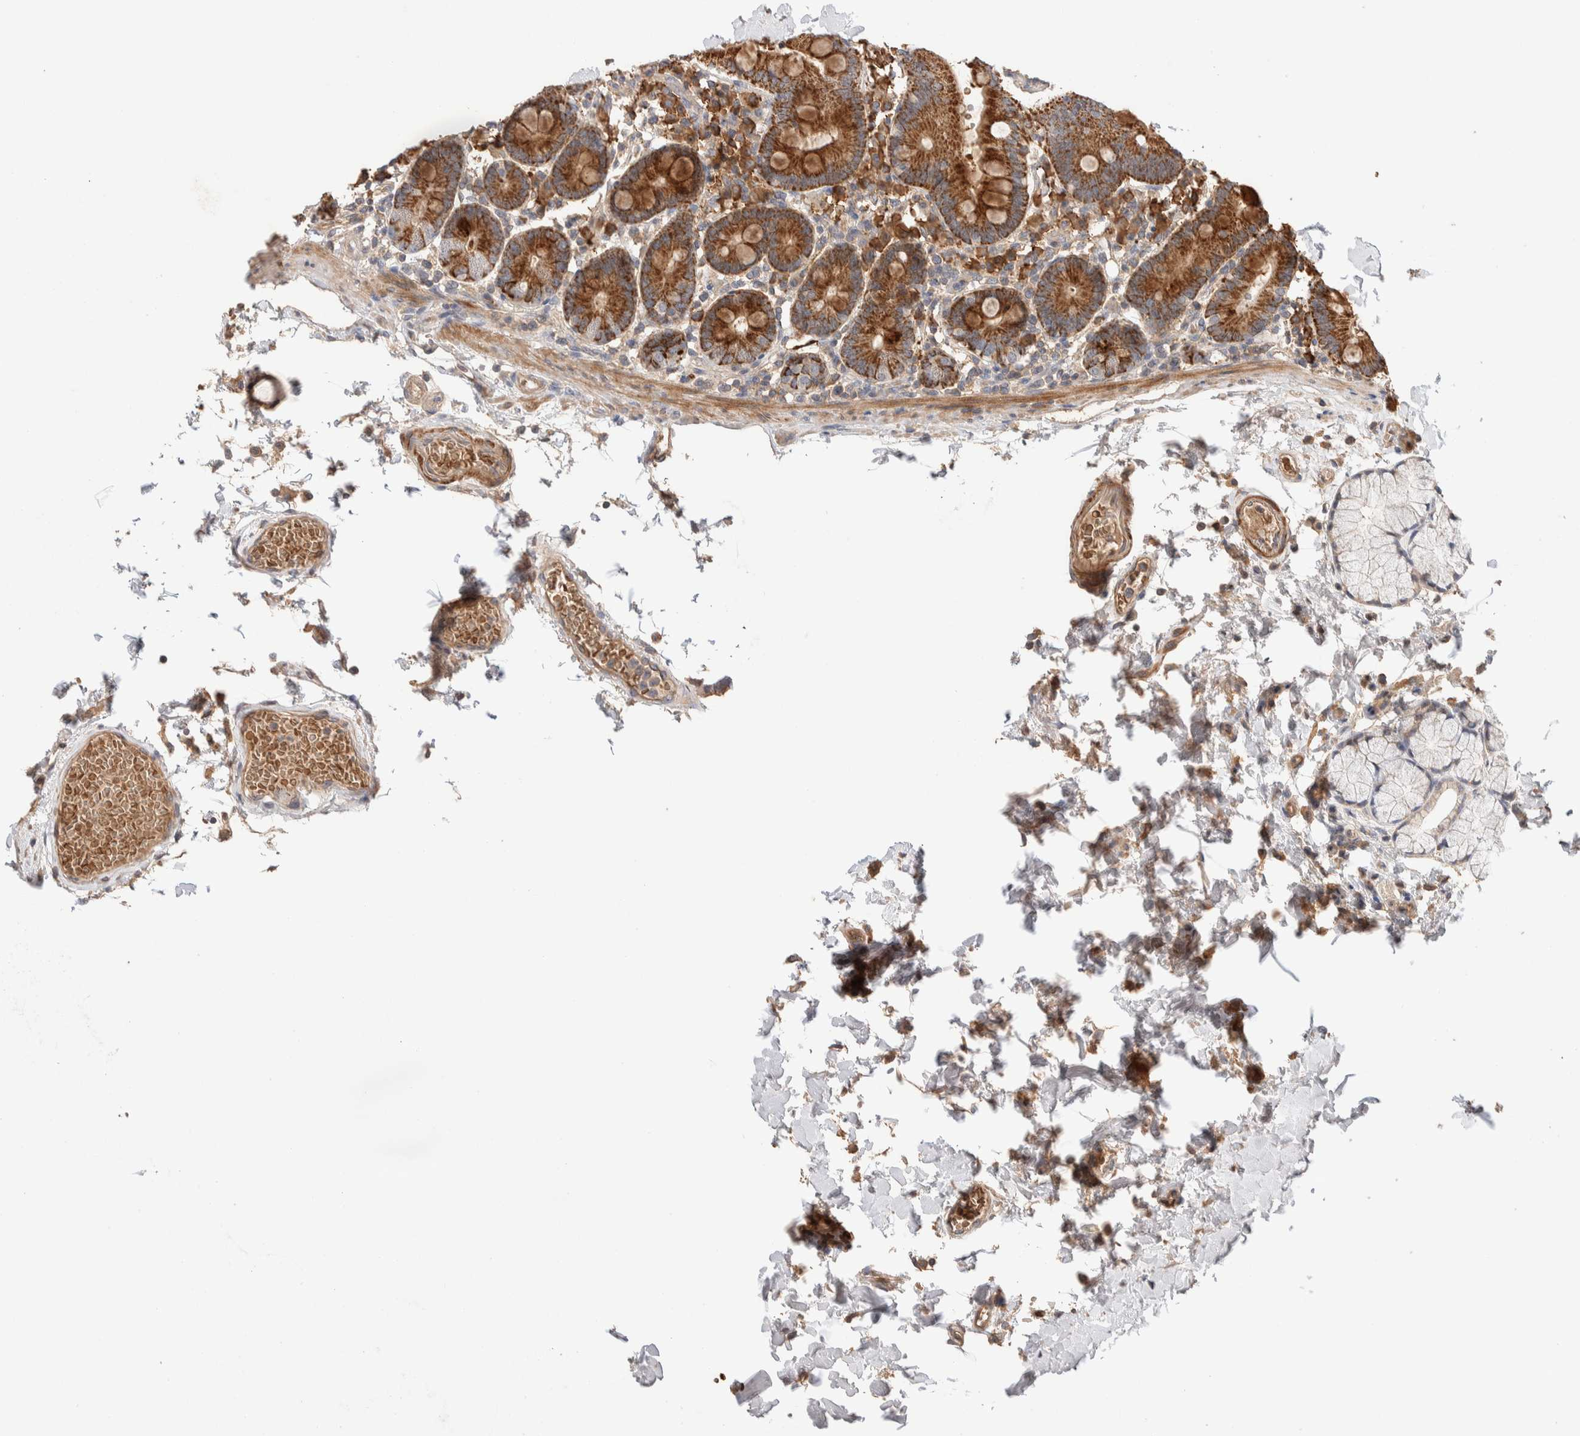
{"staining": {"intensity": "moderate", "quantity": "25%-75%", "location": "cytoplasmic/membranous"}, "tissue": "duodenum", "cell_type": "Glandular cells", "image_type": "normal", "snomed": [{"axis": "morphology", "description": "Normal tissue, NOS"}, {"axis": "topography", "description": "Small intestine, NOS"}], "caption": "Immunohistochemical staining of benign human duodenum exhibits 25%-75% levels of moderate cytoplasmic/membranous protein staining in about 25%-75% of glandular cells. (Stains: DAB (3,3'-diaminobenzidine) in brown, nuclei in blue, Microscopy: brightfield microscopy at high magnification).", "gene": "WDR91", "patient": {"sex": "female", "age": 71}}